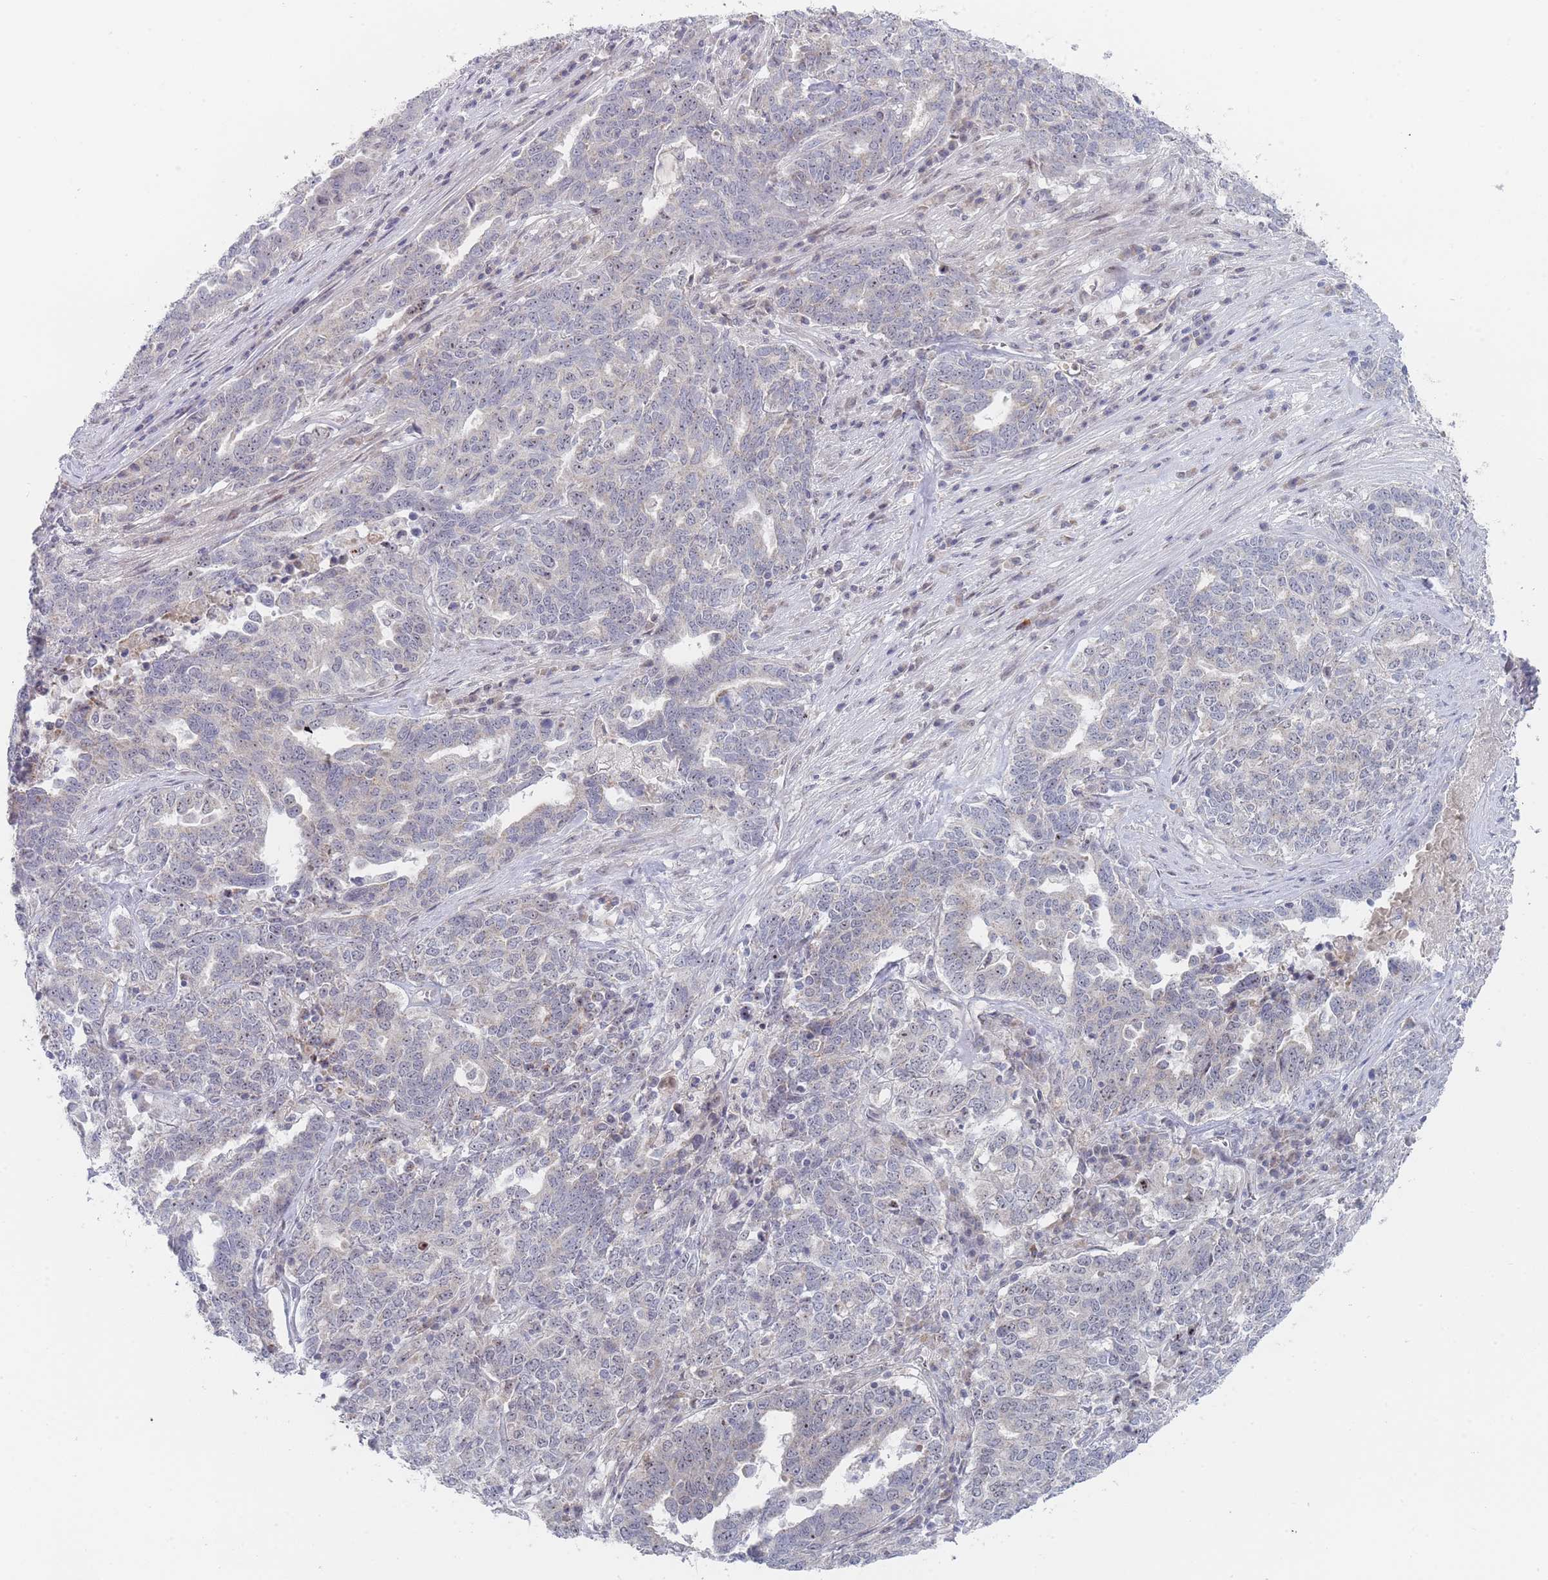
{"staining": {"intensity": "negative", "quantity": "none", "location": "none"}, "tissue": "ovarian cancer", "cell_type": "Tumor cells", "image_type": "cancer", "snomed": [{"axis": "morphology", "description": "Carcinoma, endometroid"}, {"axis": "topography", "description": "Ovary"}], "caption": "Ovarian endometroid carcinoma stained for a protein using immunohistochemistry (IHC) demonstrates no expression tumor cells.", "gene": "RNF8", "patient": {"sex": "female", "age": 62}}